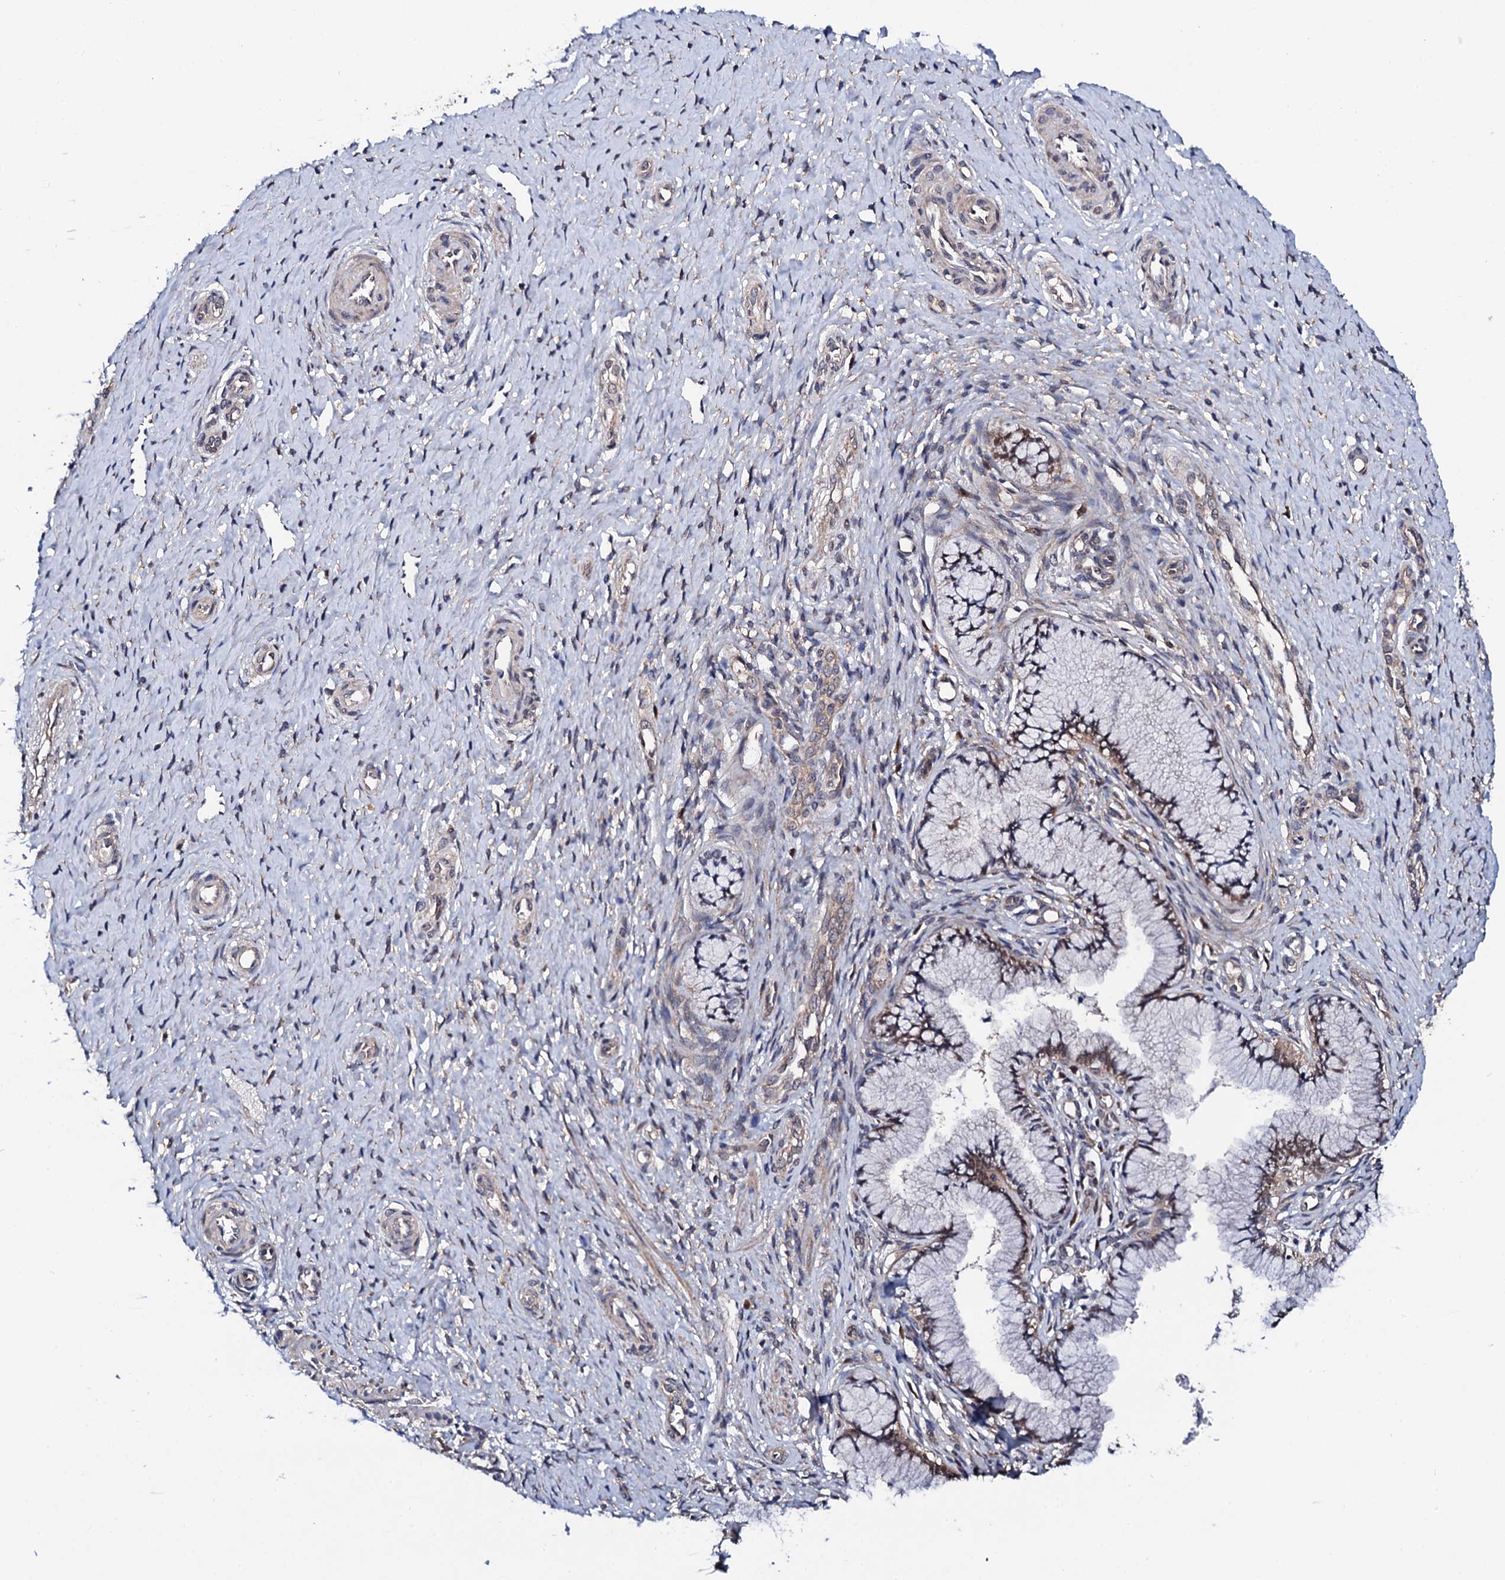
{"staining": {"intensity": "moderate", "quantity": "25%-75%", "location": "cytoplasmic/membranous,nuclear"}, "tissue": "cervix", "cell_type": "Glandular cells", "image_type": "normal", "snomed": [{"axis": "morphology", "description": "Normal tissue, NOS"}, {"axis": "topography", "description": "Cervix"}], "caption": "Brown immunohistochemical staining in normal human cervix exhibits moderate cytoplasmic/membranous,nuclear positivity in about 25%-75% of glandular cells. (brown staining indicates protein expression, while blue staining denotes nuclei).", "gene": "IP6K1", "patient": {"sex": "female", "age": 36}}